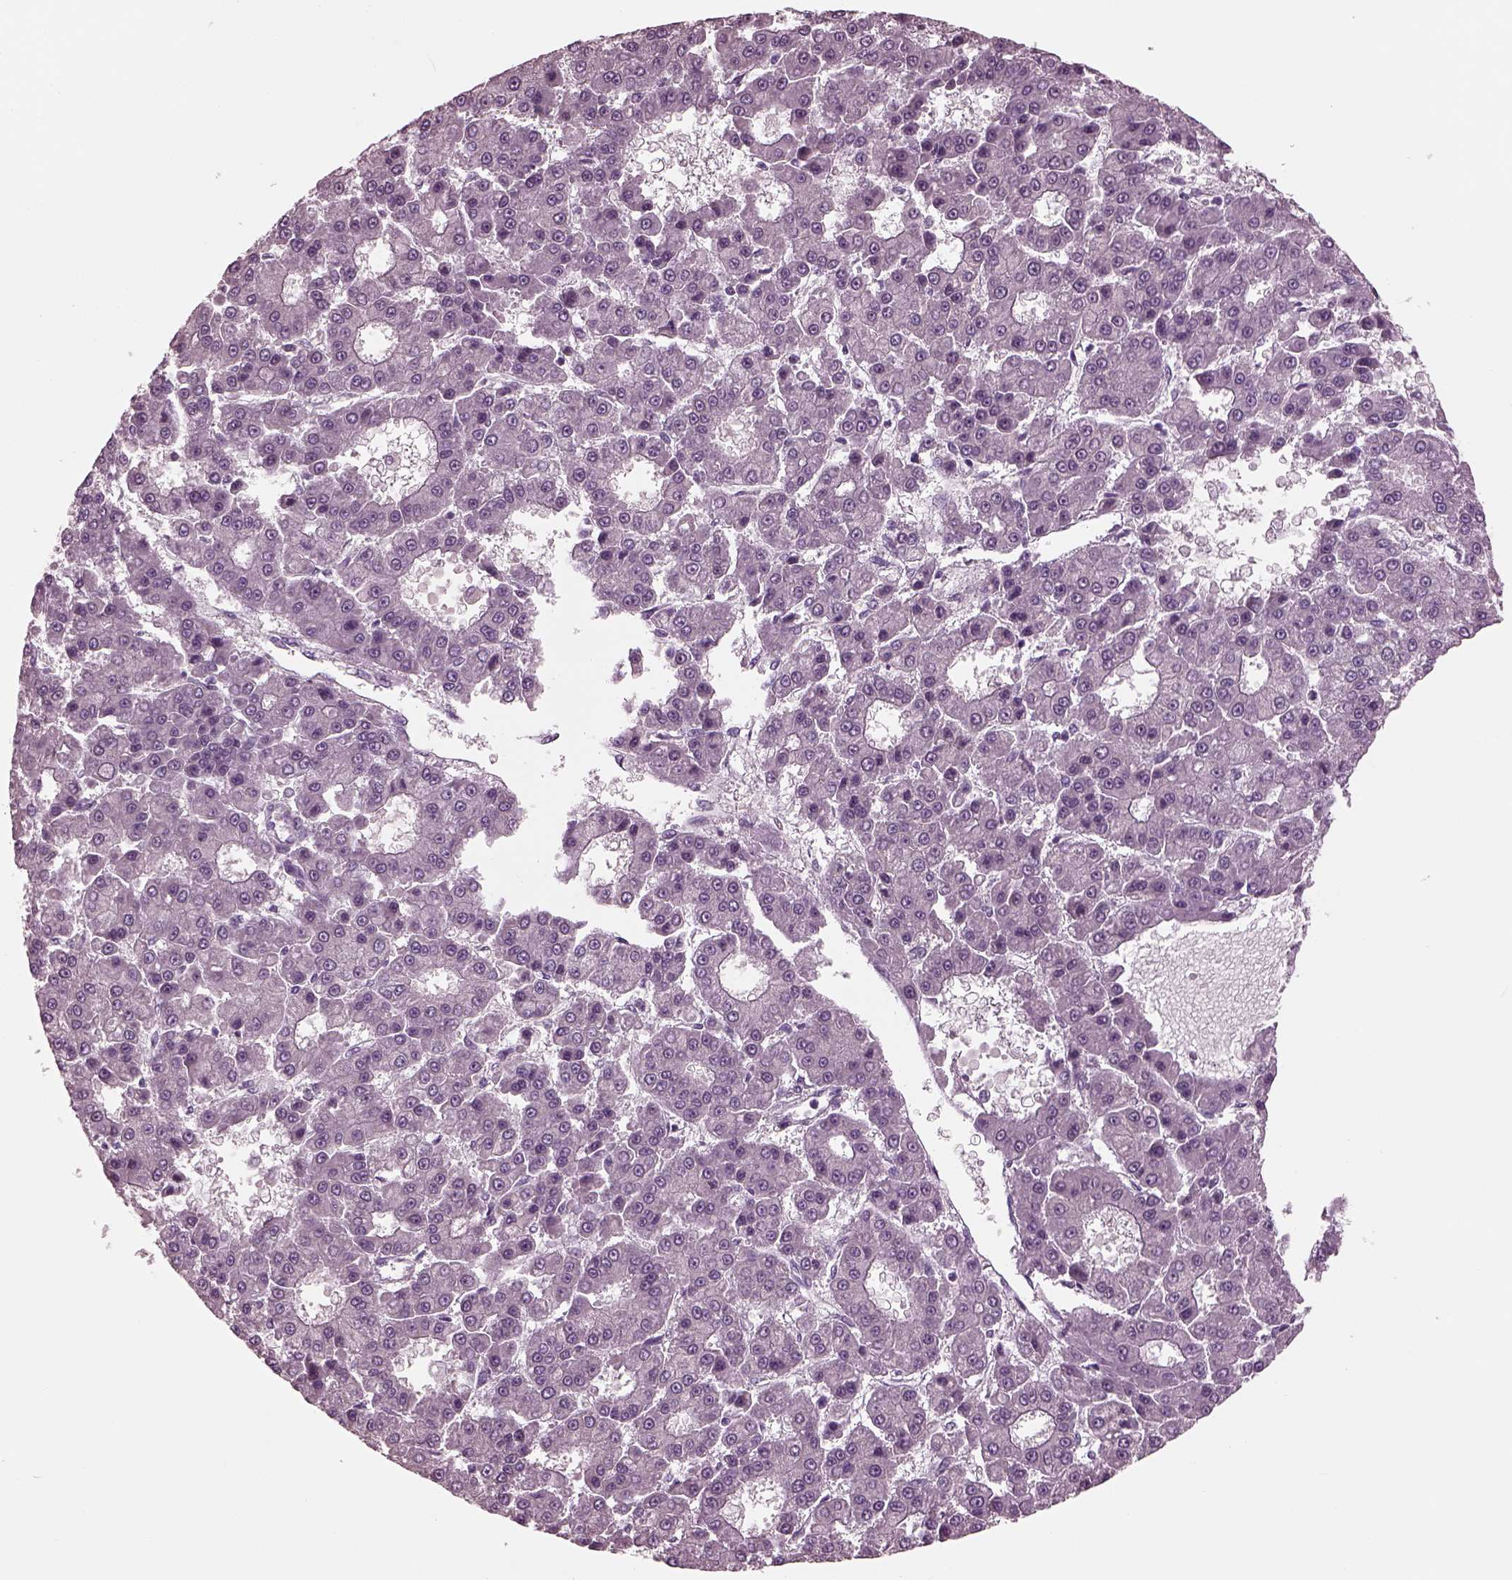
{"staining": {"intensity": "negative", "quantity": "none", "location": "none"}, "tissue": "liver cancer", "cell_type": "Tumor cells", "image_type": "cancer", "snomed": [{"axis": "morphology", "description": "Carcinoma, Hepatocellular, NOS"}, {"axis": "topography", "description": "Liver"}], "caption": "Immunohistochemical staining of liver hepatocellular carcinoma displays no significant staining in tumor cells. Nuclei are stained in blue.", "gene": "CLCN4", "patient": {"sex": "male", "age": 70}}